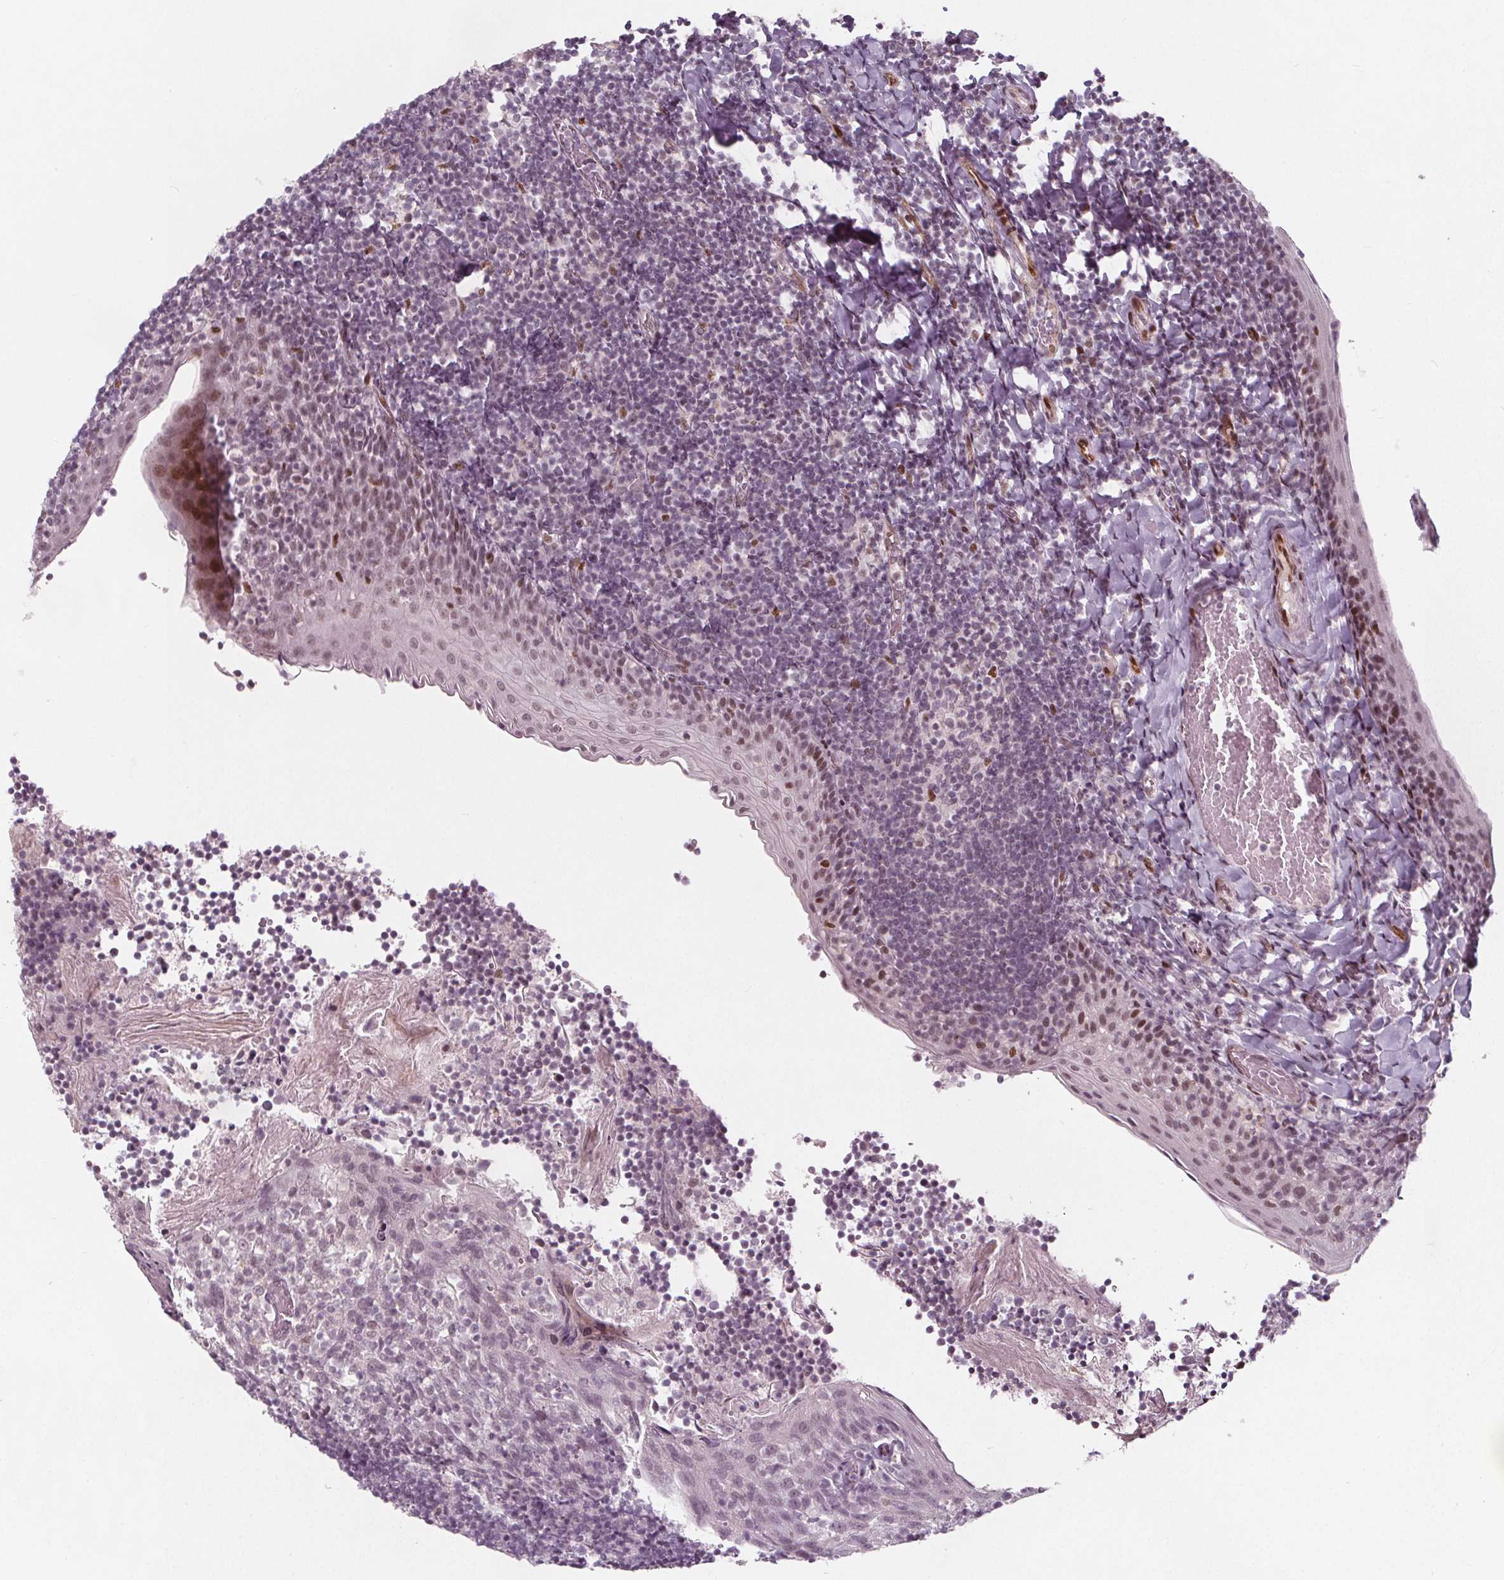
{"staining": {"intensity": "moderate", "quantity": "<25%", "location": "nuclear"}, "tissue": "tonsil", "cell_type": "Germinal center cells", "image_type": "normal", "snomed": [{"axis": "morphology", "description": "Normal tissue, NOS"}, {"axis": "topography", "description": "Tonsil"}], "caption": "This micrograph shows unremarkable tonsil stained with immunohistochemistry to label a protein in brown. The nuclear of germinal center cells show moderate positivity for the protein. Nuclei are counter-stained blue.", "gene": "TAF6L", "patient": {"sex": "female", "age": 10}}